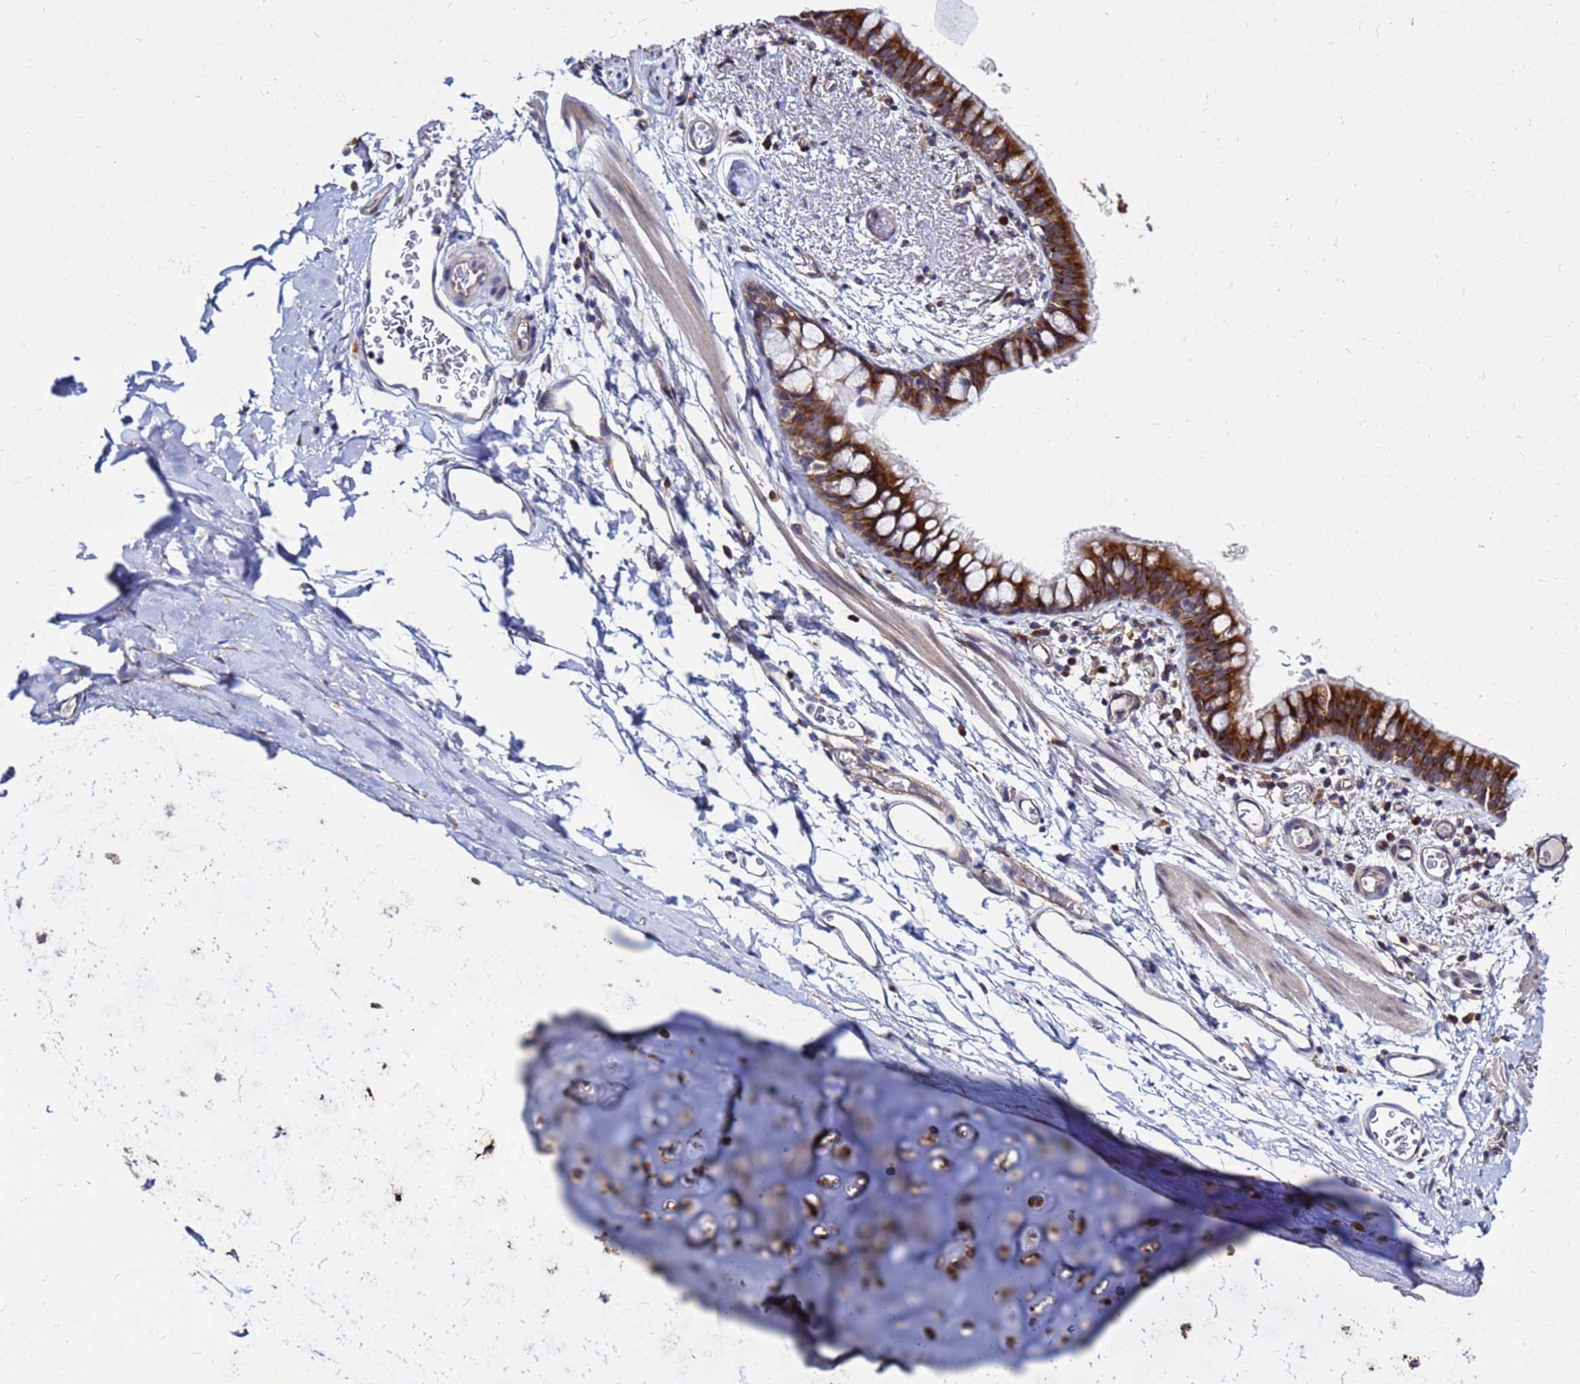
{"staining": {"intensity": "strong", "quantity": ">75%", "location": "cytoplasmic/membranous"}, "tissue": "bronchus", "cell_type": "Respiratory epithelial cells", "image_type": "normal", "snomed": [{"axis": "morphology", "description": "Normal tissue, NOS"}, {"axis": "topography", "description": "Cartilage tissue"}, {"axis": "topography", "description": "Bronchus"}], "caption": "IHC photomicrograph of unremarkable bronchus: human bronchus stained using immunohistochemistry (IHC) demonstrates high levels of strong protein expression localized specifically in the cytoplasmic/membranous of respiratory epithelial cells, appearing as a cytoplasmic/membranous brown color.", "gene": "MOB2", "patient": {"sex": "female", "age": 36}}